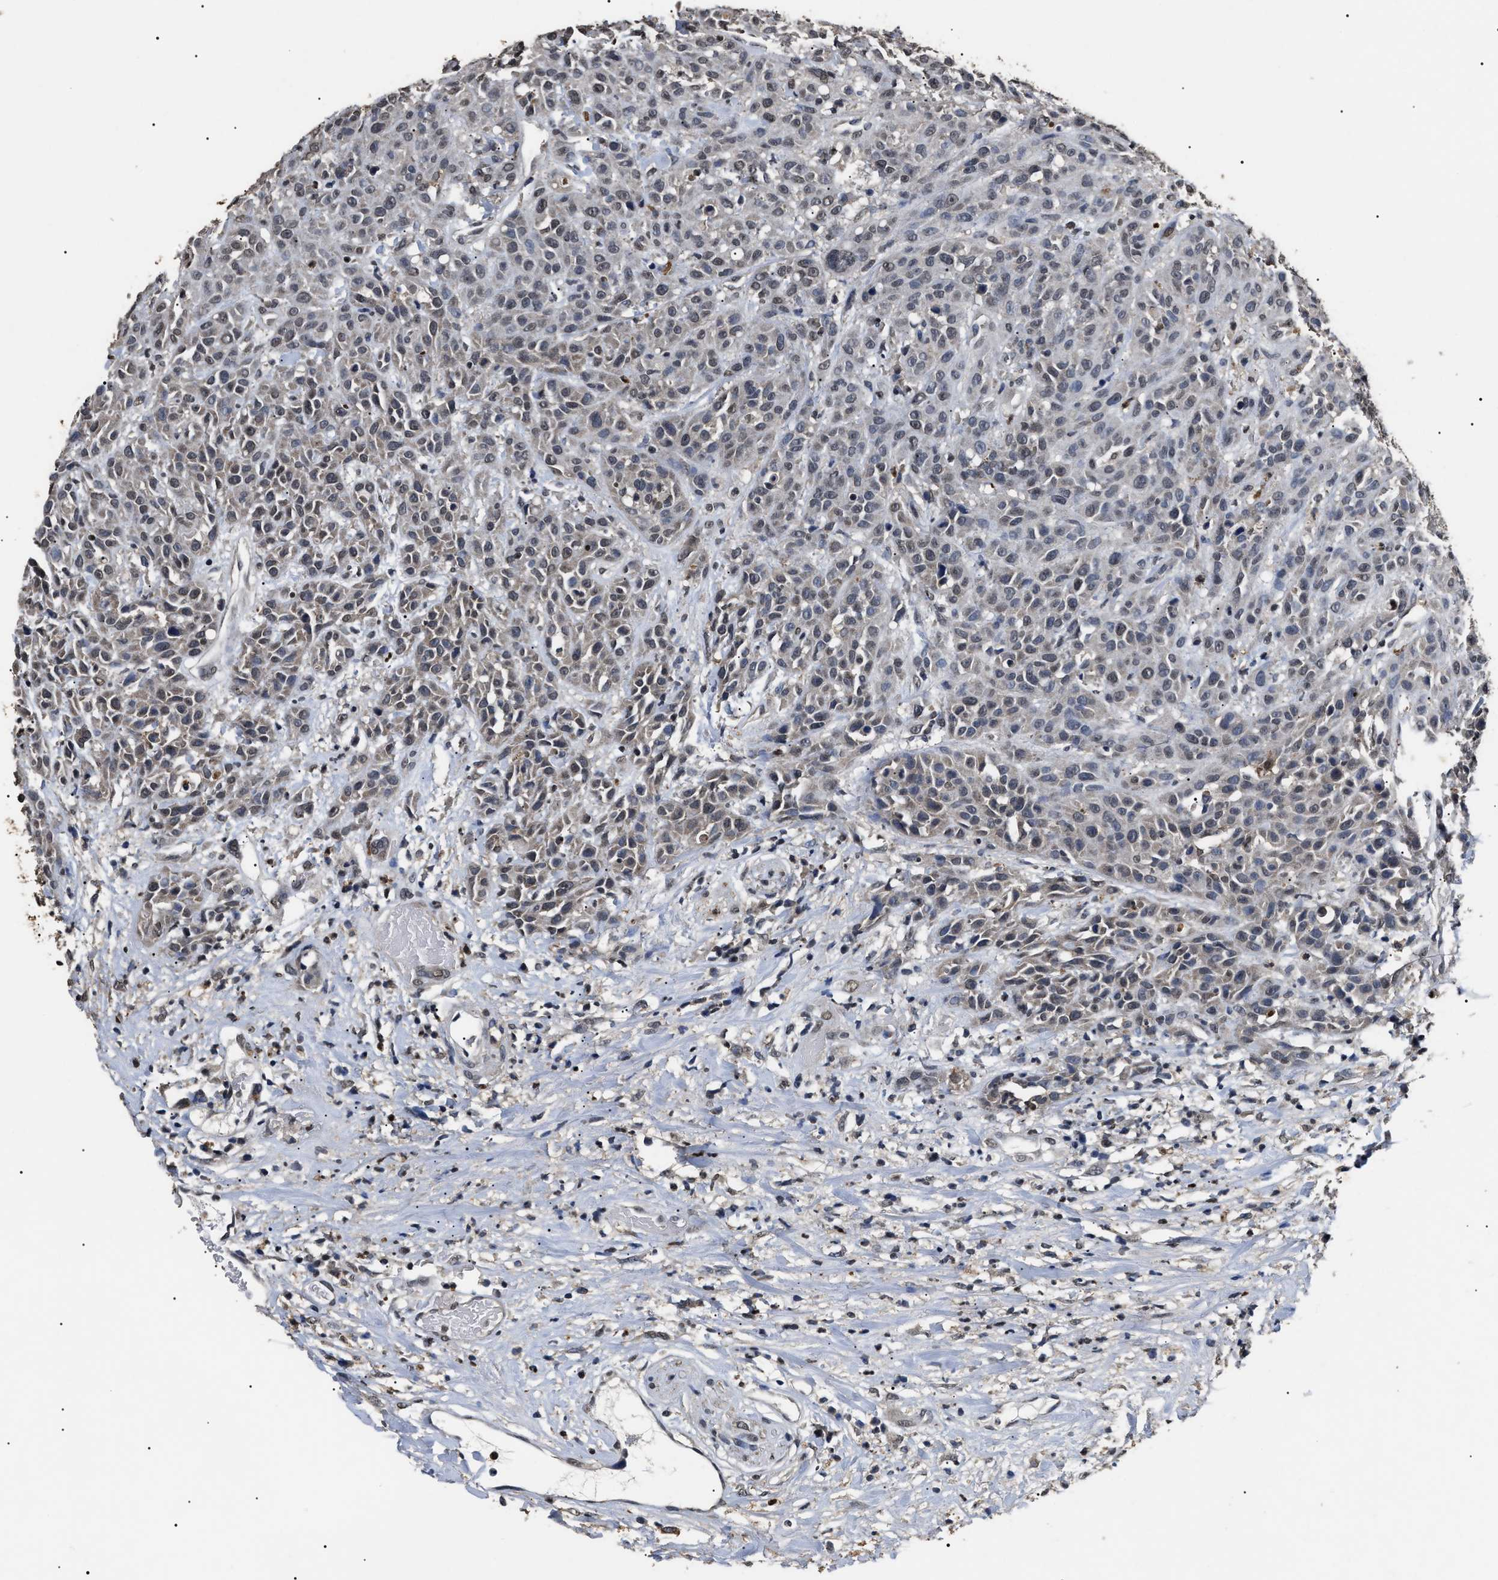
{"staining": {"intensity": "weak", "quantity": "<25%", "location": "nuclear"}, "tissue": "head and neck cancer", "cell_type": "Tumor cells", "image_type": "cancer", "snomed": [{"axis": "morphology", "description": "Normal tissue, NOS"}, {"axis": "morphology", "description": "Squamous cell carcinoma, NOS"}, {"axis": "topography", "description": "Cartilage tissue"}, {"axis": "topography", "description": "Head-Neck"}], "caption": "The photomicrograph reveals no staining of tumor cells in head and neck cancer.", "gene": "ANP32E", "patient": {"sex": "male", "age": 62}}